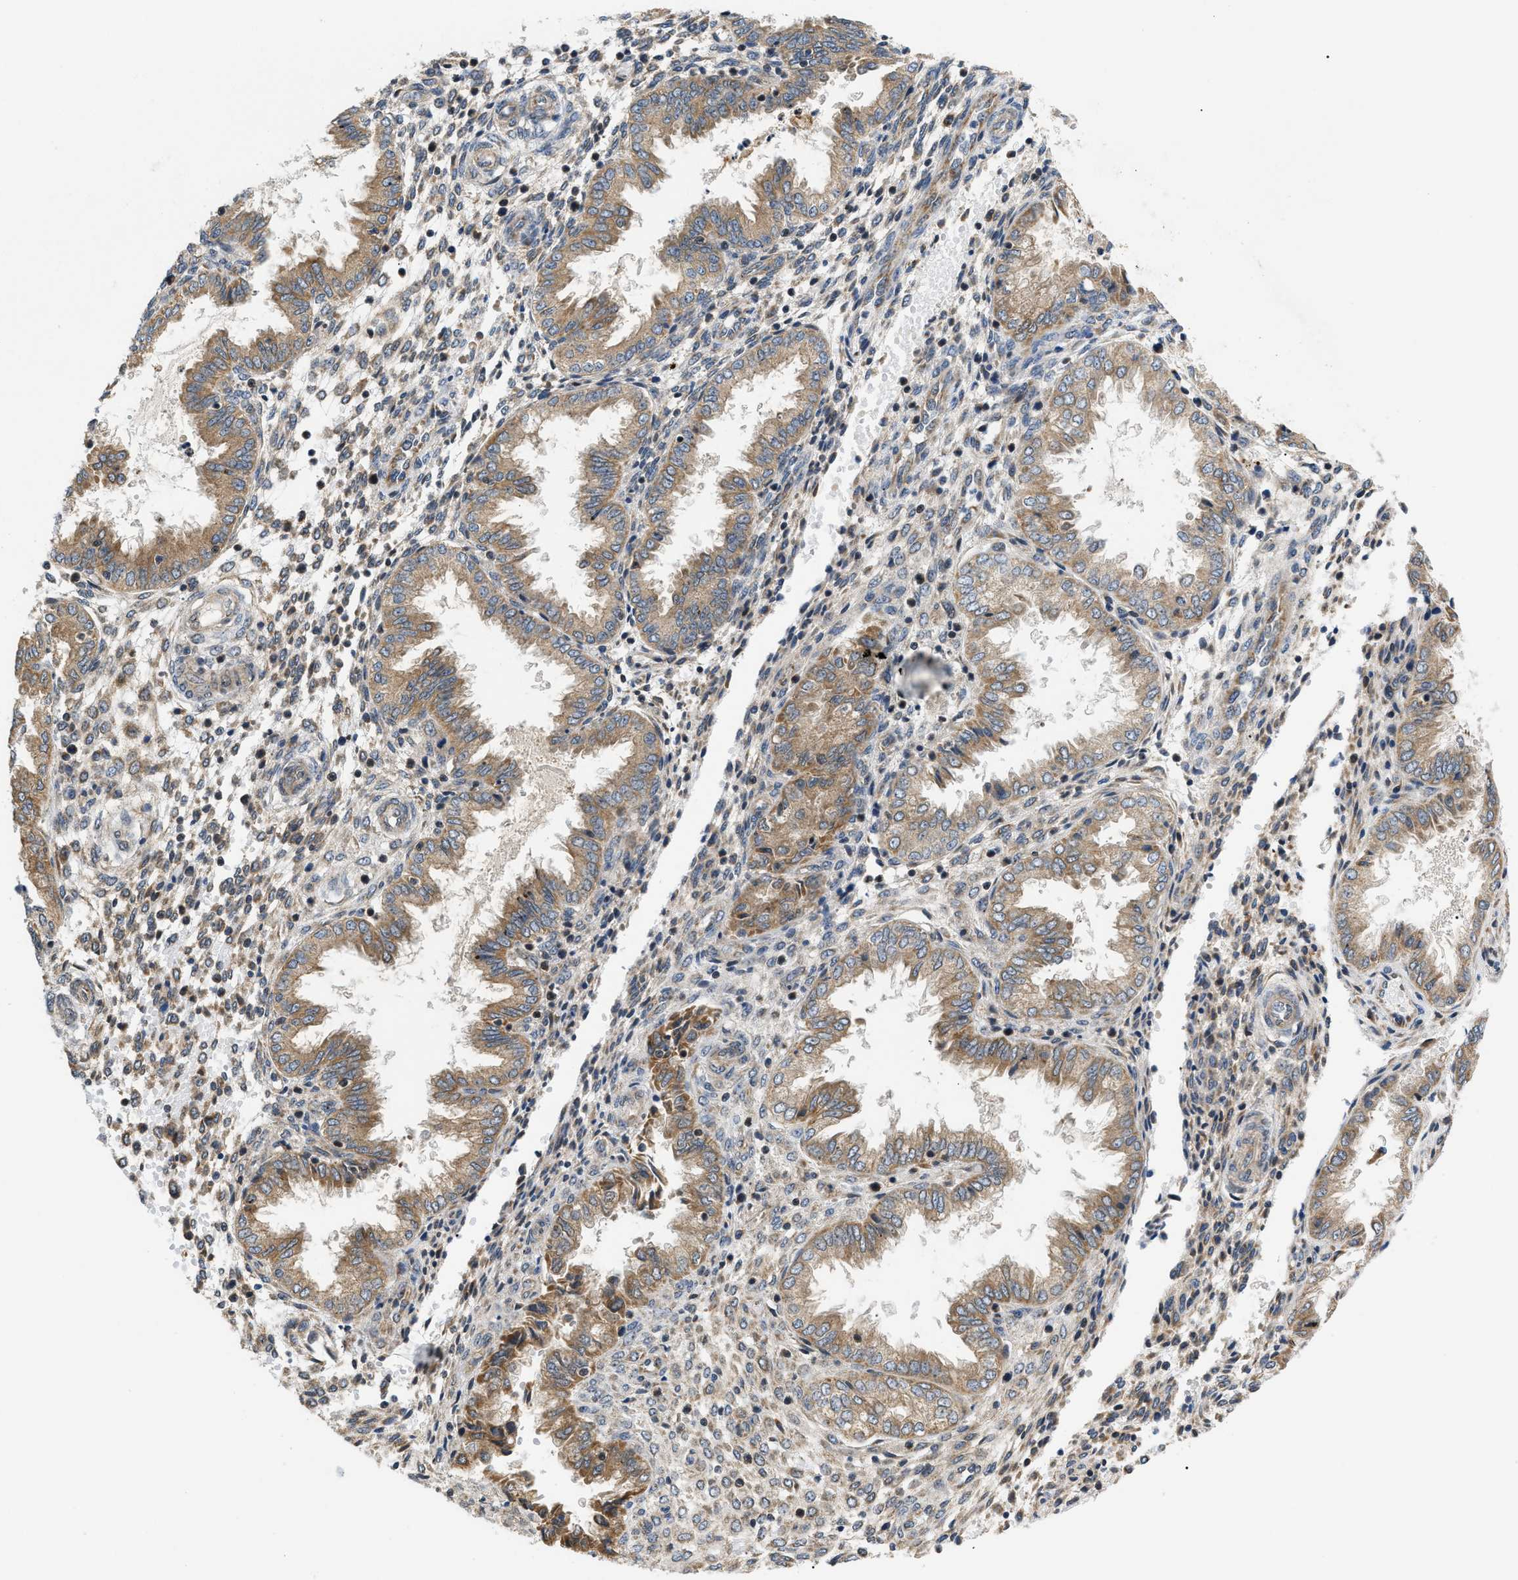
{"staining": {"intensity": "weak", "quantity": "<25%", "location": "cytoplasmic/membranous"}, "tissue": "endometrium", "cell_type": "Cells in endometrial stroma", "image_type": "normal", "snomed": [{"axis": "morphology", "description": "Normal tissue, NOS"}, {"axis": "topography", "description": "Endometrium"}], "caption": "IHC image of benign endometrium stained for a protein (brown), which shows no positivity in cells in endometrial stroma. (DAB (3,3'-diaminobenzidine) immunohistochemistry (IHC) with hematoxylin counter stain).", "gene": "ZBTB11", "patient": {"sex": "female", "age": 33}}